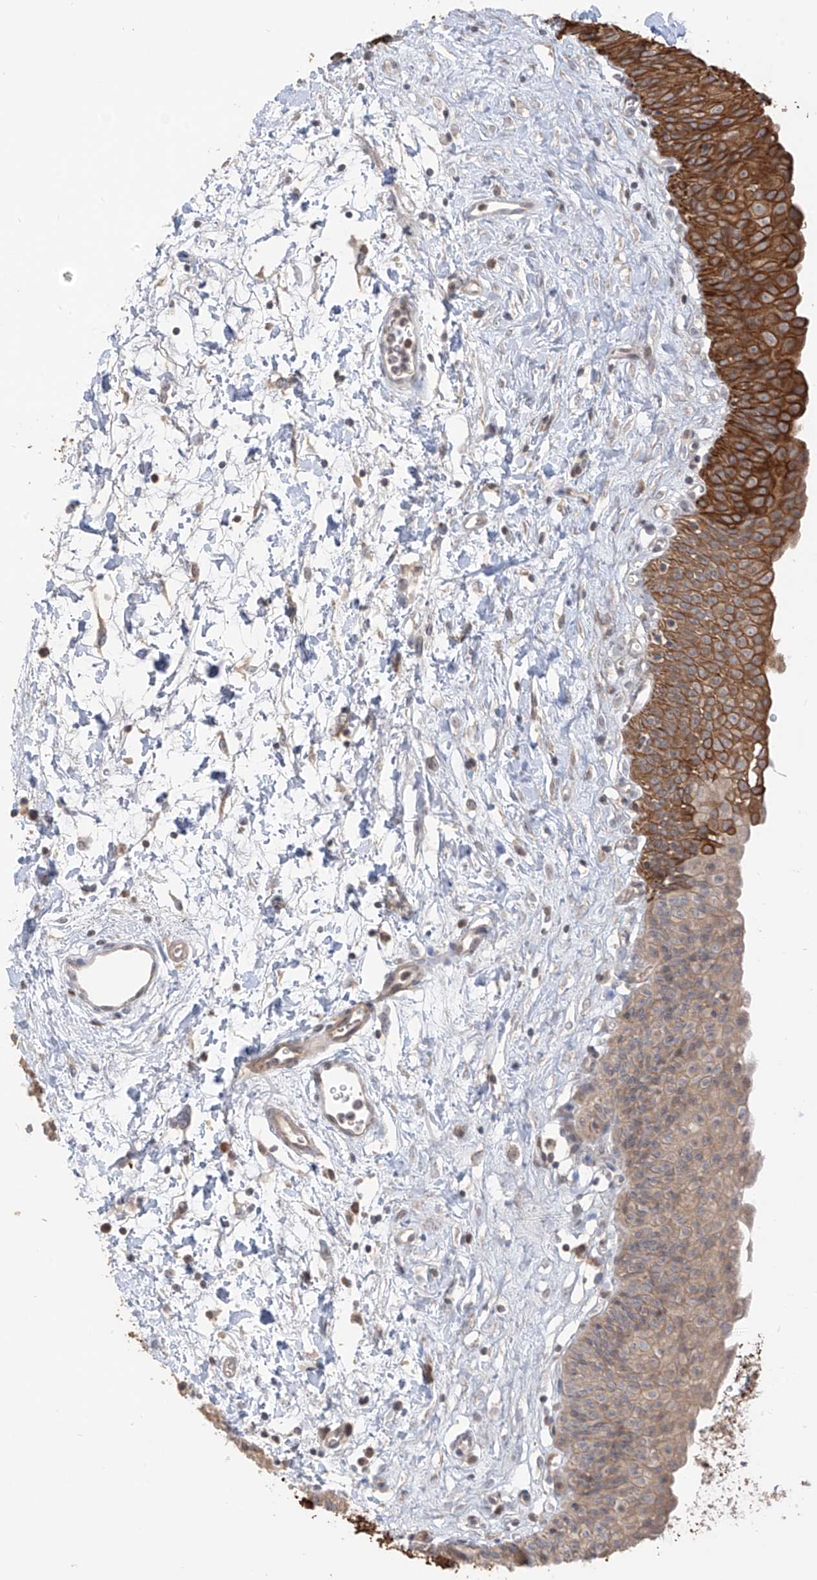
{"staining": {"intensity": "strong", "quantity": "25%-75%", "location": "cytoplasmic/membranous"}, "tissue": "urinary bladder", "cell_type": "Urothelial cells", "image_type": "normal", "snomed": [{"axis": "morphology", "description": "Normal tissue, NOS"}, {"axis": "topography", "description": "Urinary bladder"}], "caption": "DAB (3,3'-diaminobenzidine) immunohistochemical staining of benign human urinary bladder demonstrates strong cytoplasmic/membranous protein expression in about 25%-75% of urothelial cells.", "gene": "COLGALT2", "patient": {"sex": "male", "age": 51}}